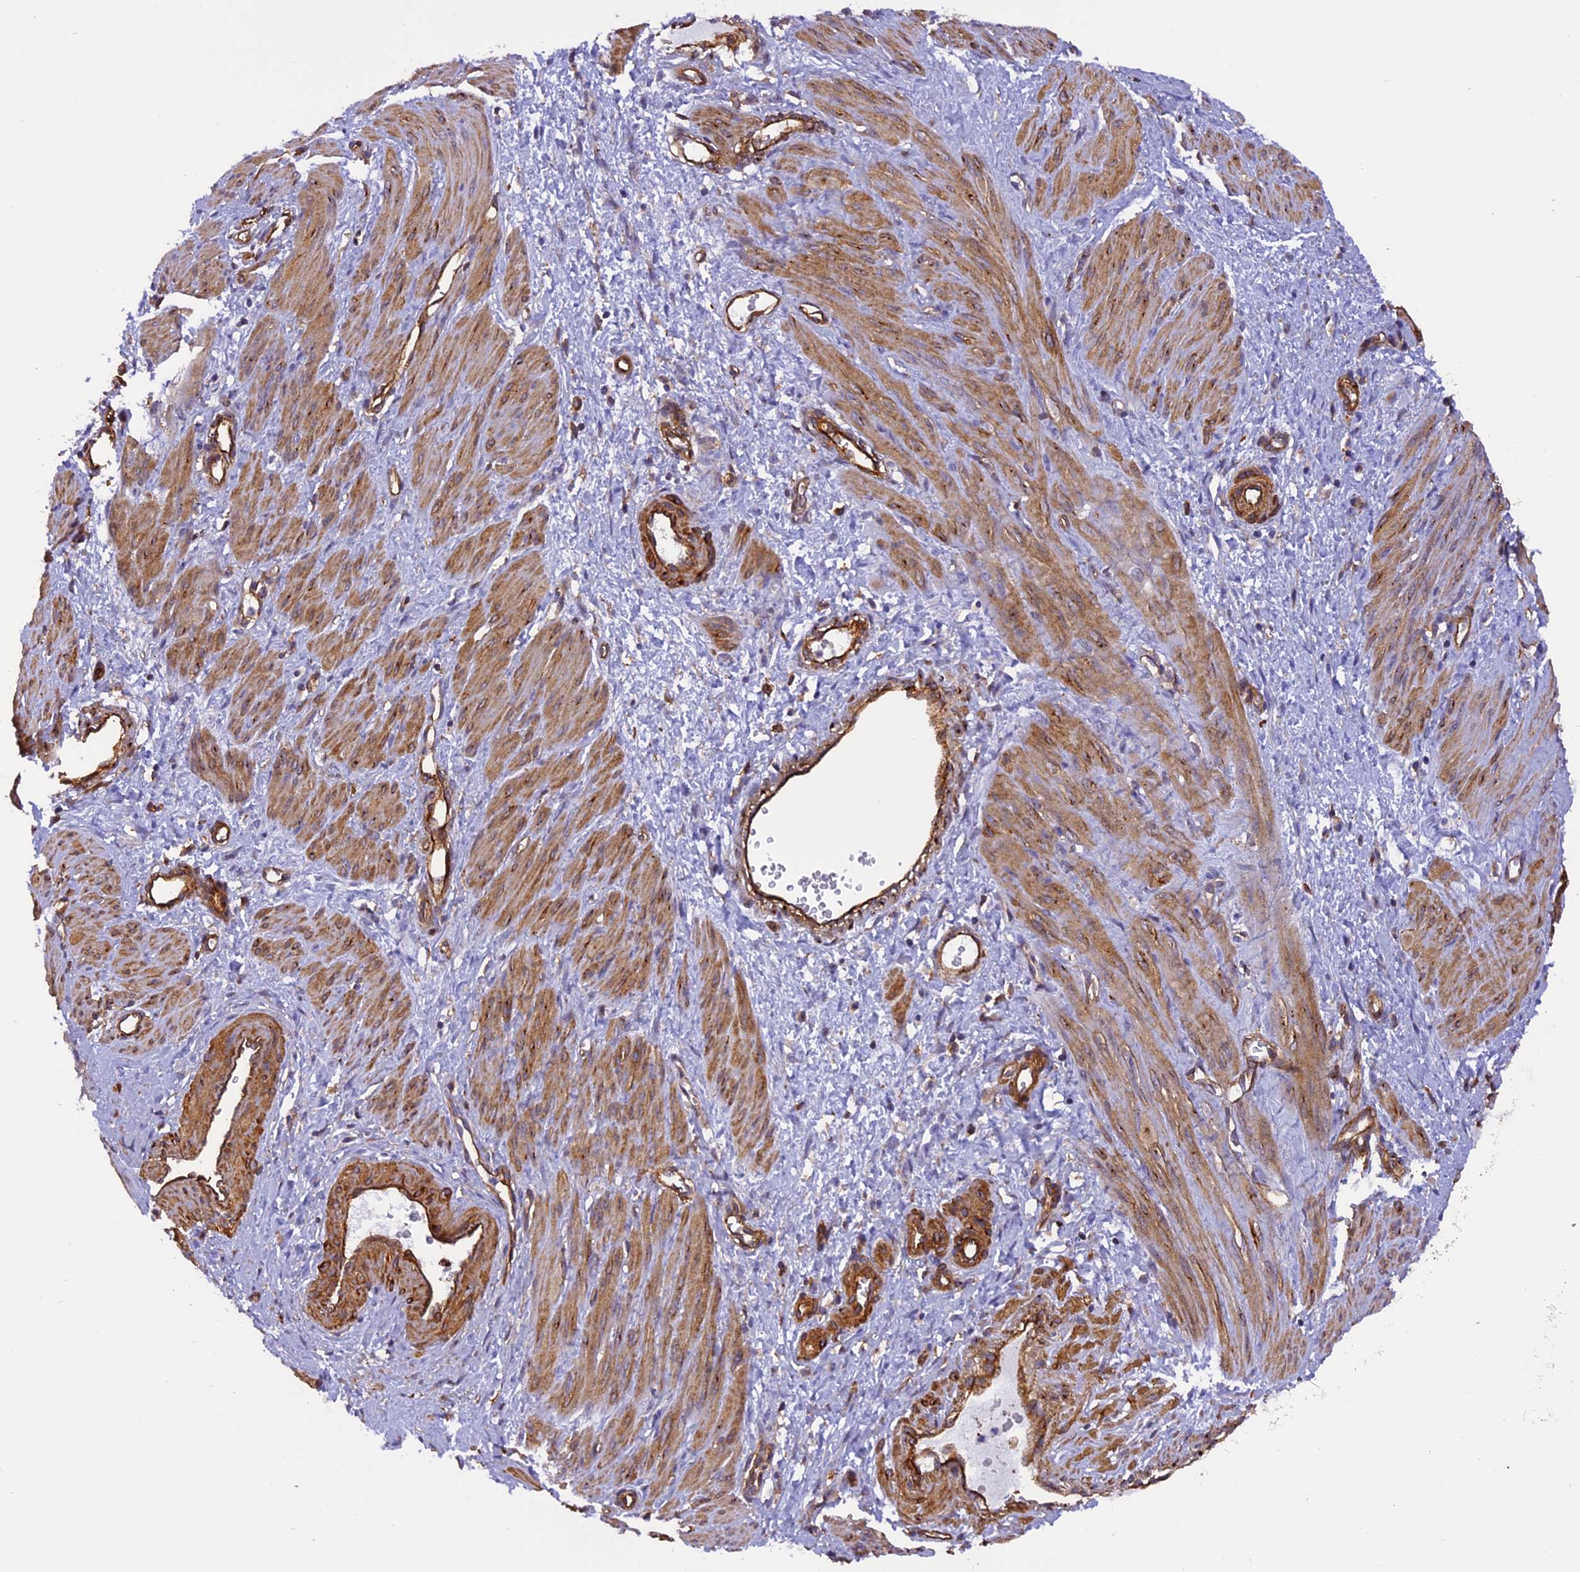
{"staining": {"intensity": "moderate", "quantity": ">75%", "location": "cytoplasmic/membranous"}, "tissue": "smooth muscle", "cell_type": "Smooth muscle cells", "image_type": "normal", "snomed": [{"axis": "morphology", "description": "Normal tissue, NOS"}, {"axis": "topography", "description": "Endometrium"}], "caption": "This image exhibits benign smooth muscle stained with IHC to label a protein in brown. The cytoplasmic/membranous of smooth muscle cells show moderate positivity for the protein. Nuclei are counter-stained blue.", "gene": "EHBP1L1", "patient": {"sex": "female", "age": 33}}